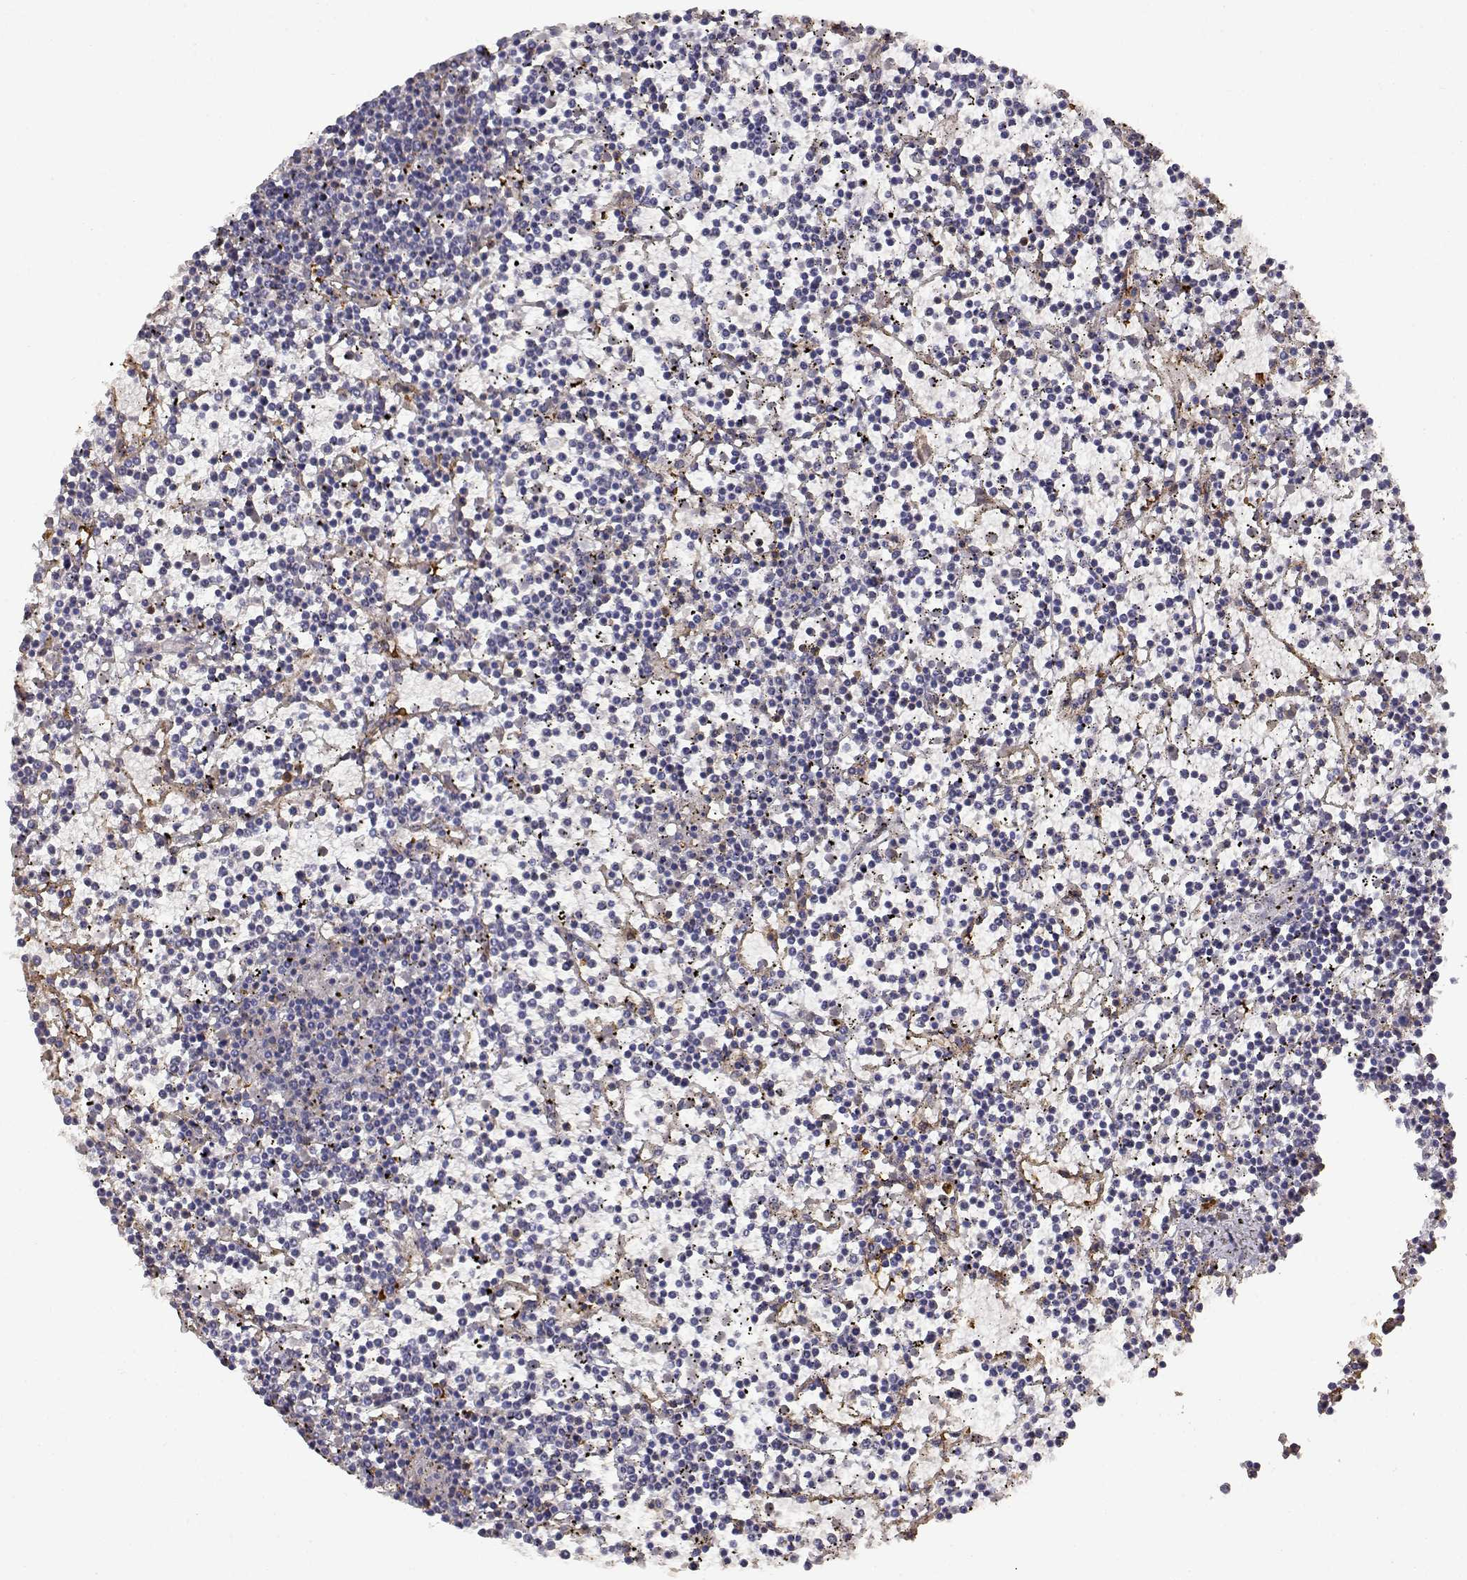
{"staining": {"intensity": "negative", "quantity": "none", "location": "none"}, "tissue": "lymphoma", "cell_type": "Tumor cells", "image_type": "cancer", "snomed": [{"axis": "morphology", "description": "Malignant lymphoma, non-Hodgkin's type, Low grade"}, {"axis": "topography", "description": "Spleen"}], "caption": "Low-grade malignant lymphoma, non-Hodgkin's type was stained to show a protein in brown. There is no significant positivity in tumor cells.", "gene": "ADA", "patient": {"sex": "female", "age": 19}}